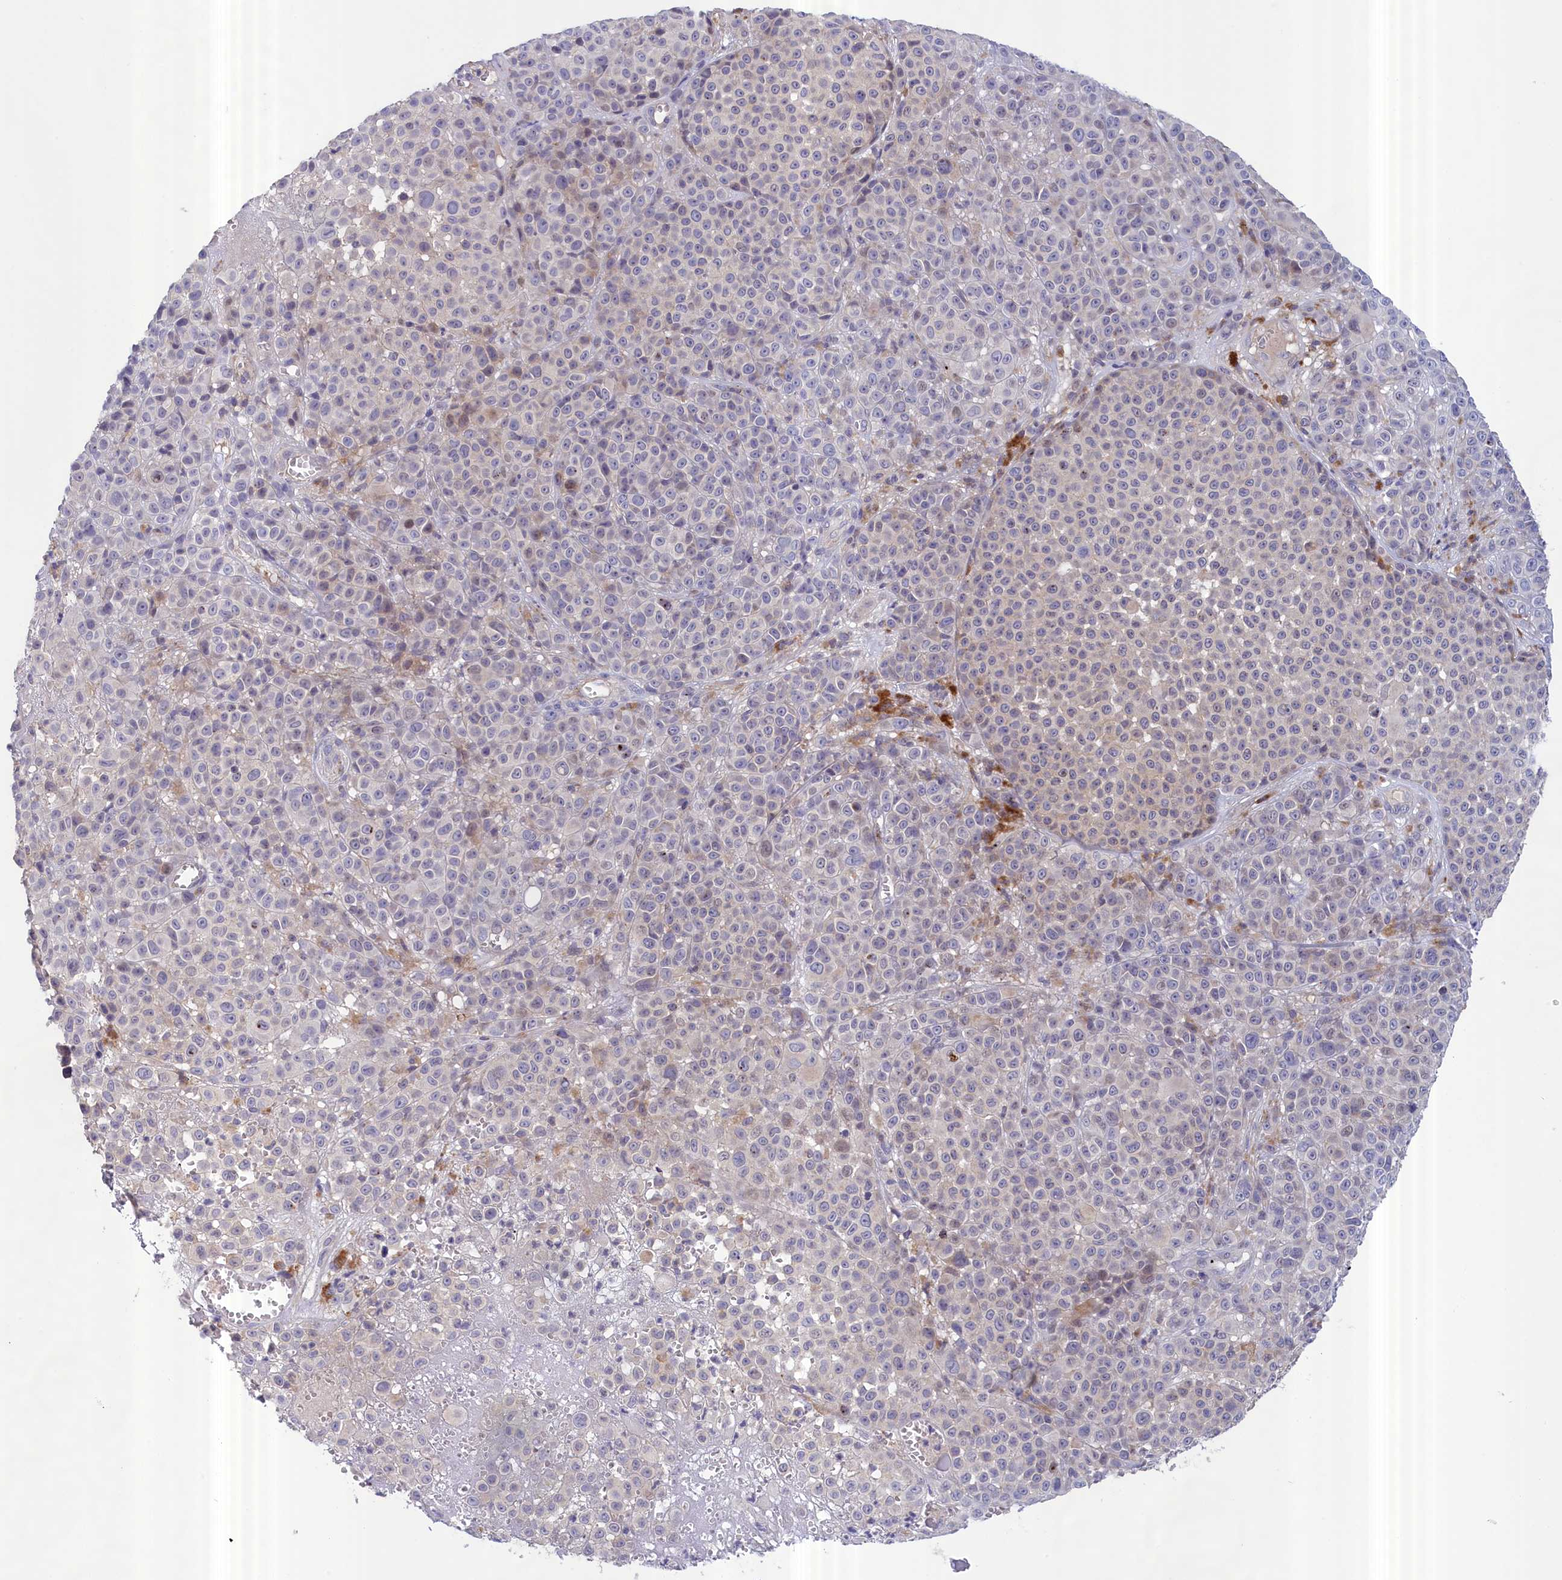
{"staining": {"intensity": "negative", "quantity": "none", "location": "none"}, "tissue": "melanoma", "cell_type": "Tumor cells", "image_type": "cancer", "snomed": [{"axis": "morphology", "description": "Malignant melanoma, NOS"}, {"axis": "topography", "description": "Skin"}], "caption": "This is an immunohistochemistry histopathology image of human malignant melanoma. There is no positivity in tumor cells.", "gene": "IGFALS", "patient": {"sex": "female", "age": 94}}